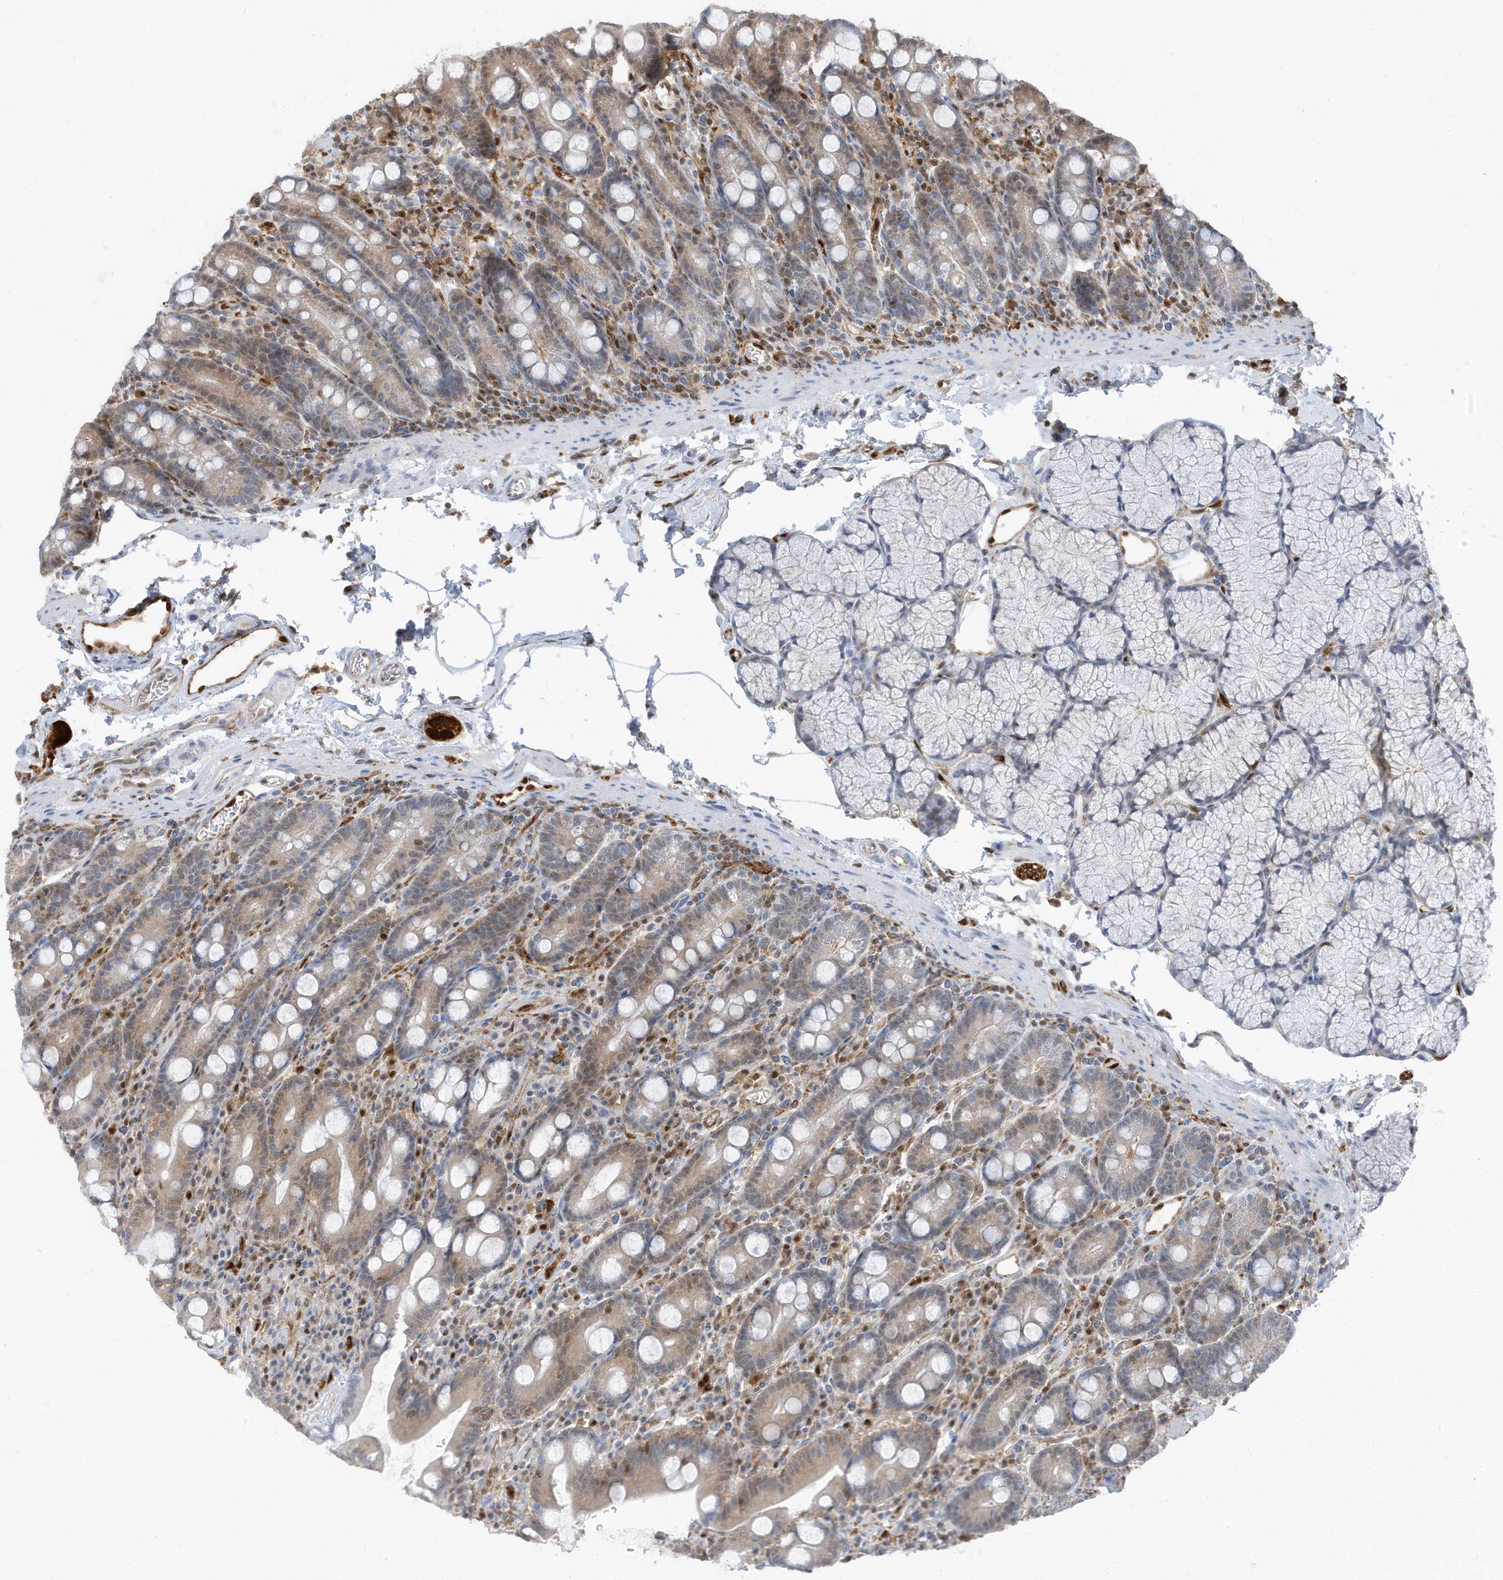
{"staining": {"intensity": "weak", "quantity": ">75%", "location": "cytoplasmic/membranous,nuclear"}, "tissue": "duodenum", "cell_type": "Glandular cells", "image_type": "normal", "snomed": [{"axis": "morphology", "description": "Normal tissue, NOS"}, {"axis": "topography", "description": "Duodenum"}], "caption": "Immunohistochemical staining of normal duodenum reveals weak cytoplasmic/membranous,nuclear protein expression in about >75% of glandular cells. The staining is performed using DAB brown chromogen to label protein expression. The nuclei are counter-stained blue using hematoxylin.", "gene": "NCOA7", "patient": {"sex": "male", "age": 35}}